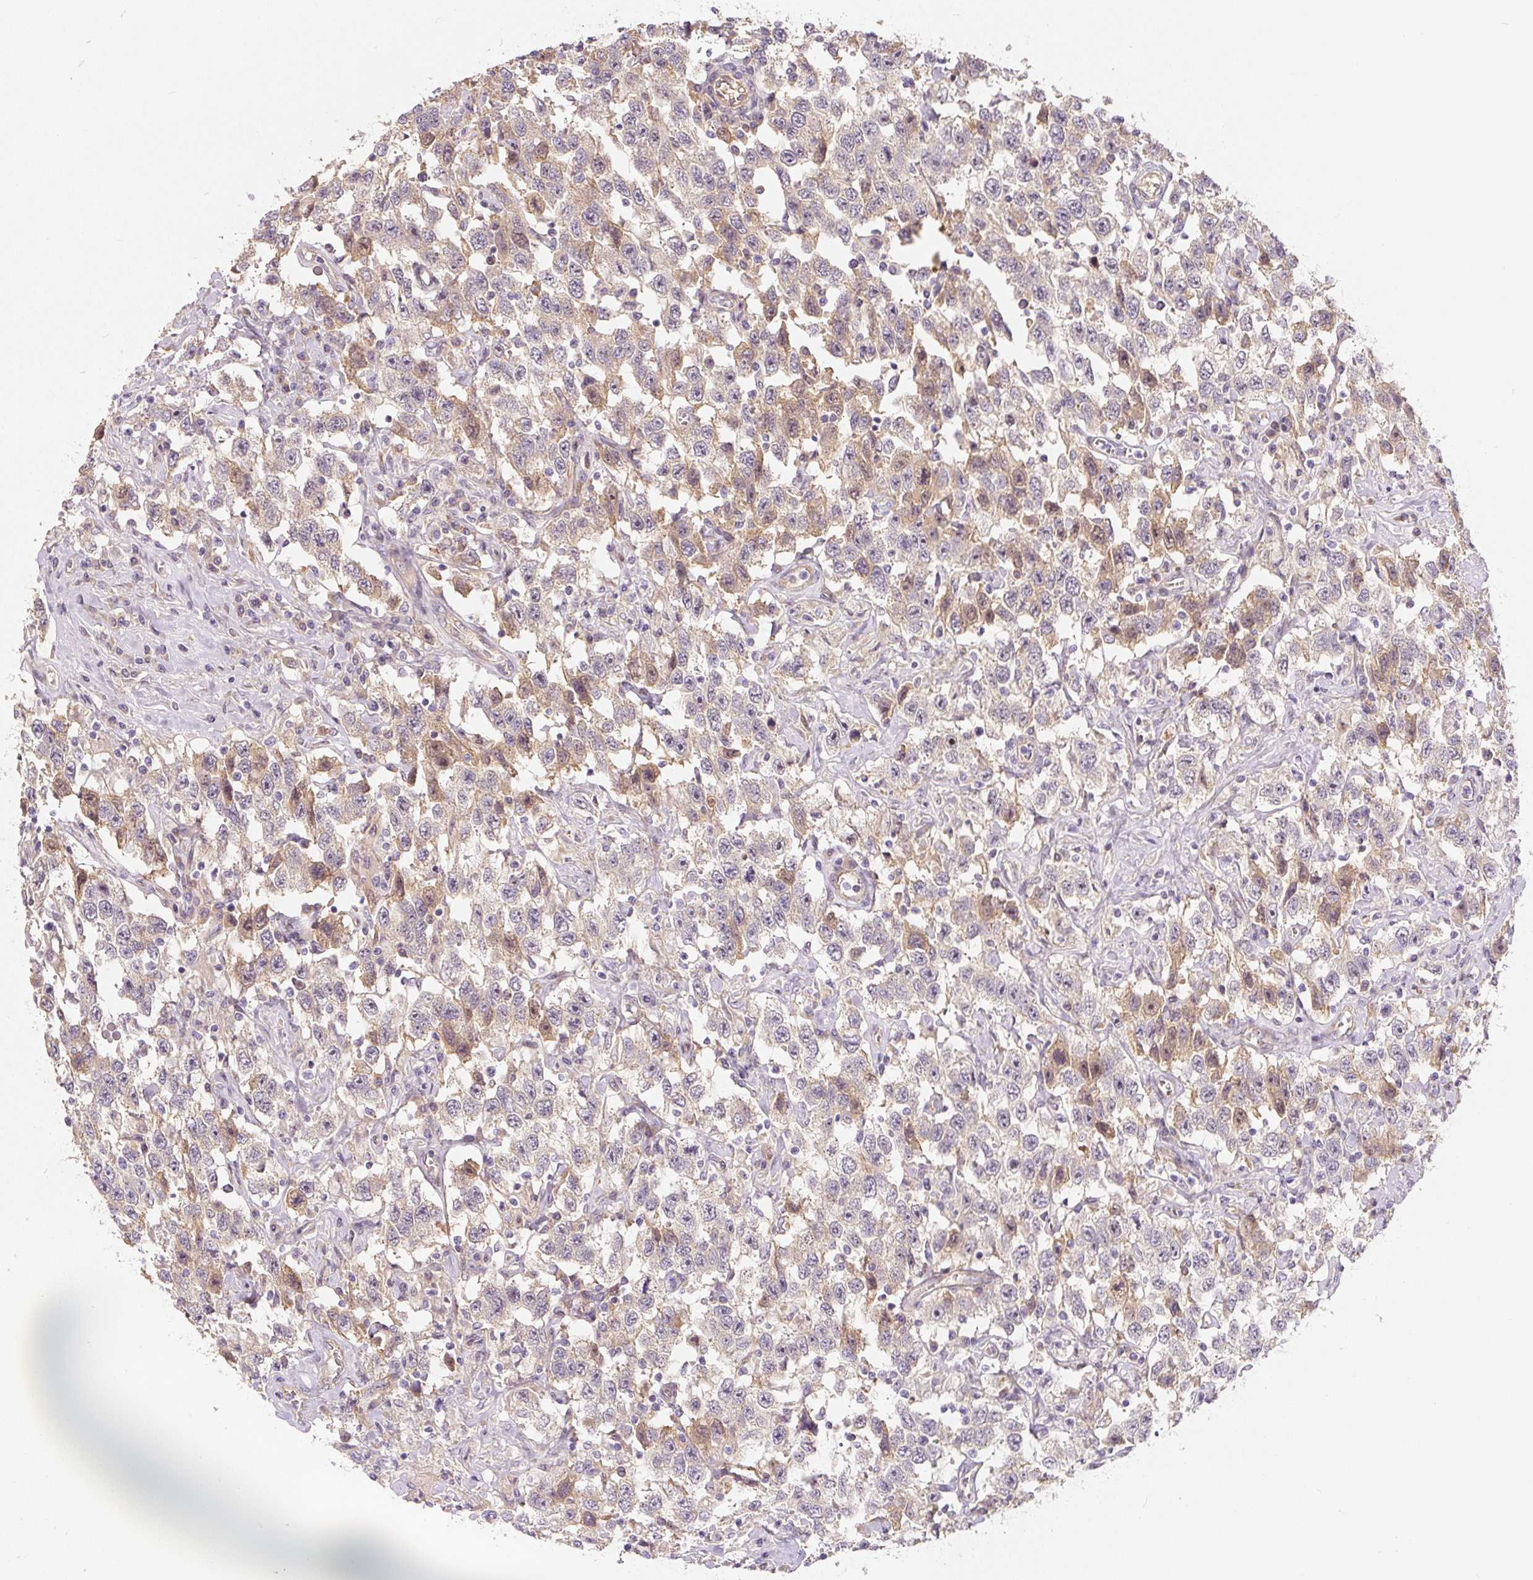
{"staining": {"intensity": "moderate", "quantity": "25%-75%", "location": "cytoplasmic/membranous"}, "tissue": "testis cancer", "cell_type": "Tumor cells", "image_type": "cancer", "snomed": [{"axis": "morphology", "description": "Seminoma, NOS"}, {"axis": "topography", "description": "Testis"}], "caption": "Moderate cytoplasmic/membranous expression for a protein is identified in about 25%-75% of tumor cells of testis cancer using immunohistochemistry (IHC).", "gene": "PWWP3B", "patient": {"sex": "male", "age": 41}}